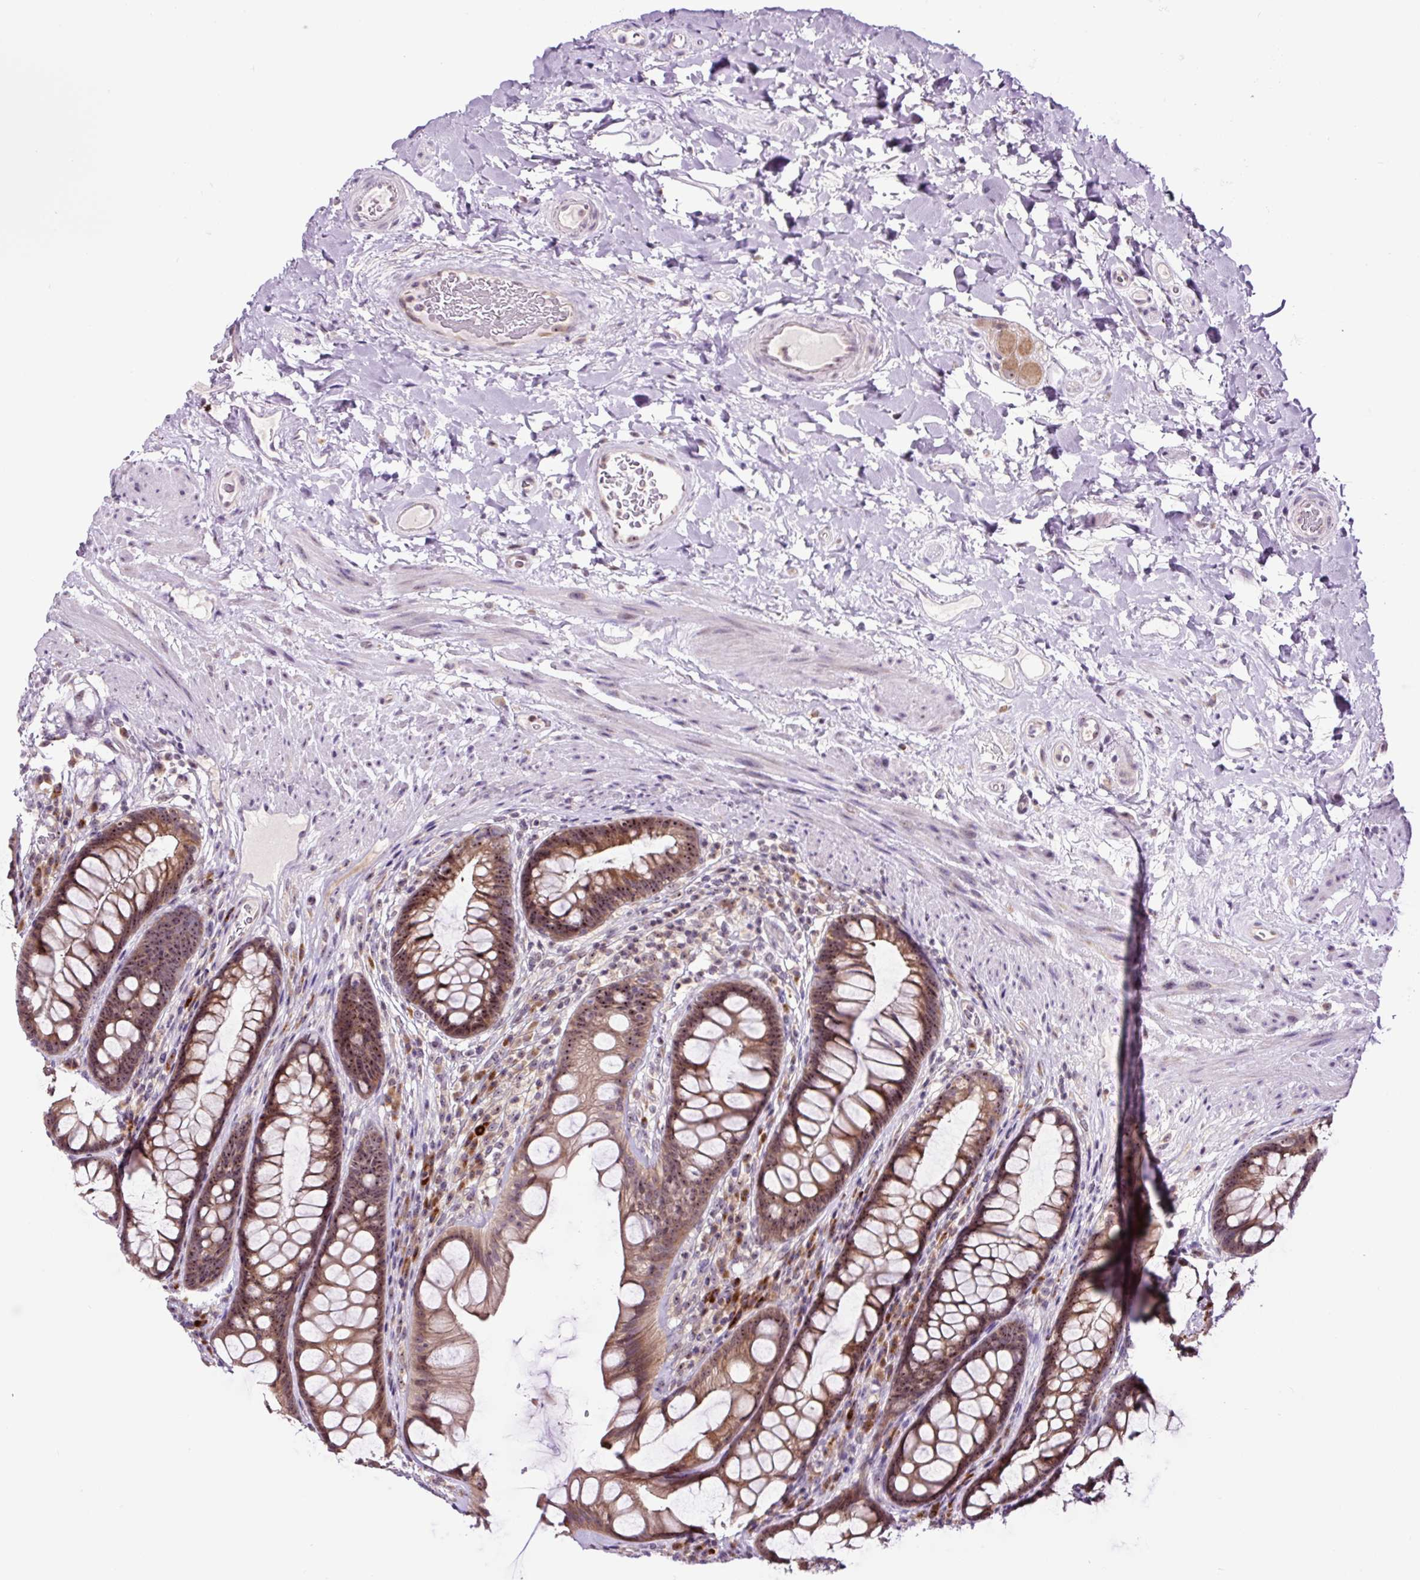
{"staining": {"intensity": "moderate", "quantity": ">75%", "location": "cytoplasmic/membranous,nuclear"}, "tissue": "rectum", "cell_type": "Glandular cells", "image_type": "normal", "snomed": [{"axis": "morphology", "description": "Normal tissue, NOS"}, {"axis": "topography", "description": "Rectum"}], "caption": "This is a histology image of immunohistochemistry (IHC) staining of normal rectum, which shows moderate positivity in the cytoplasmic/membranous,nuclear of glandular cells.", "gene": "NOM1", "patient": {"sex": "male", "age": 74}}